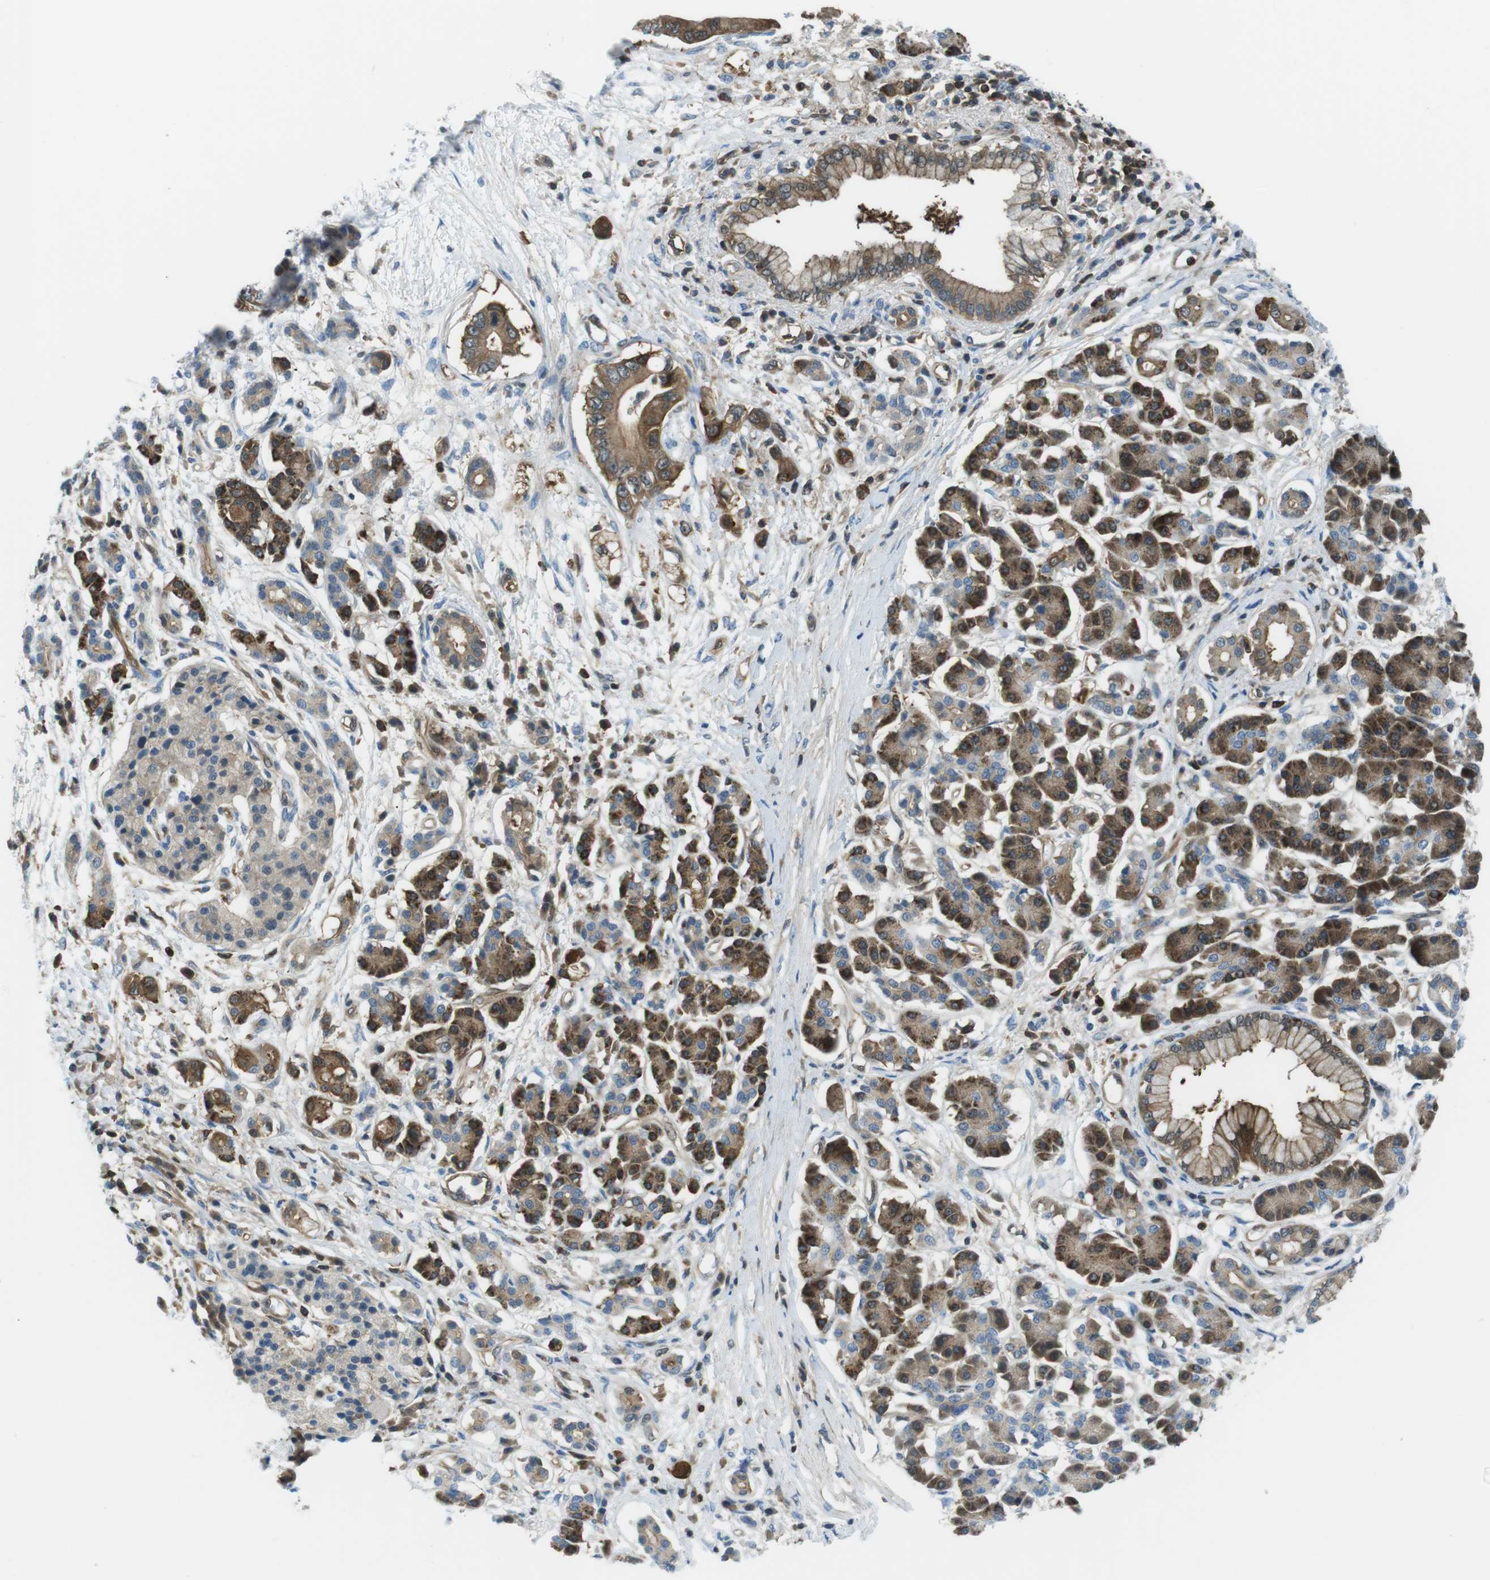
{"staining": {"intensity": "moderate", "quantity": ">75%", "location": "cytoplasmic/membranous"}, "tissue": "pancreatic cancer", "cell_type": "Tumor cells", "image_type": "cancer", "snomed": [{"axis": "morphology", "description": "Adenocarcinoma, NOS"}, {"axis": "topography", "description": "Pancreas"}], "caption": "A brown stain labels moderate cytoplasmic/membranous staining of a protein in pancreatic cancer (adenocarcinoma) tumor cells. The protein is stained brown, and the nuclei are stained in blue (DAB (3,3'-diaminobenzidine) IHC with brightfield microscopy, high magnification).", "gene": "TES", "patient": {"sex": "male", "age": 77}}